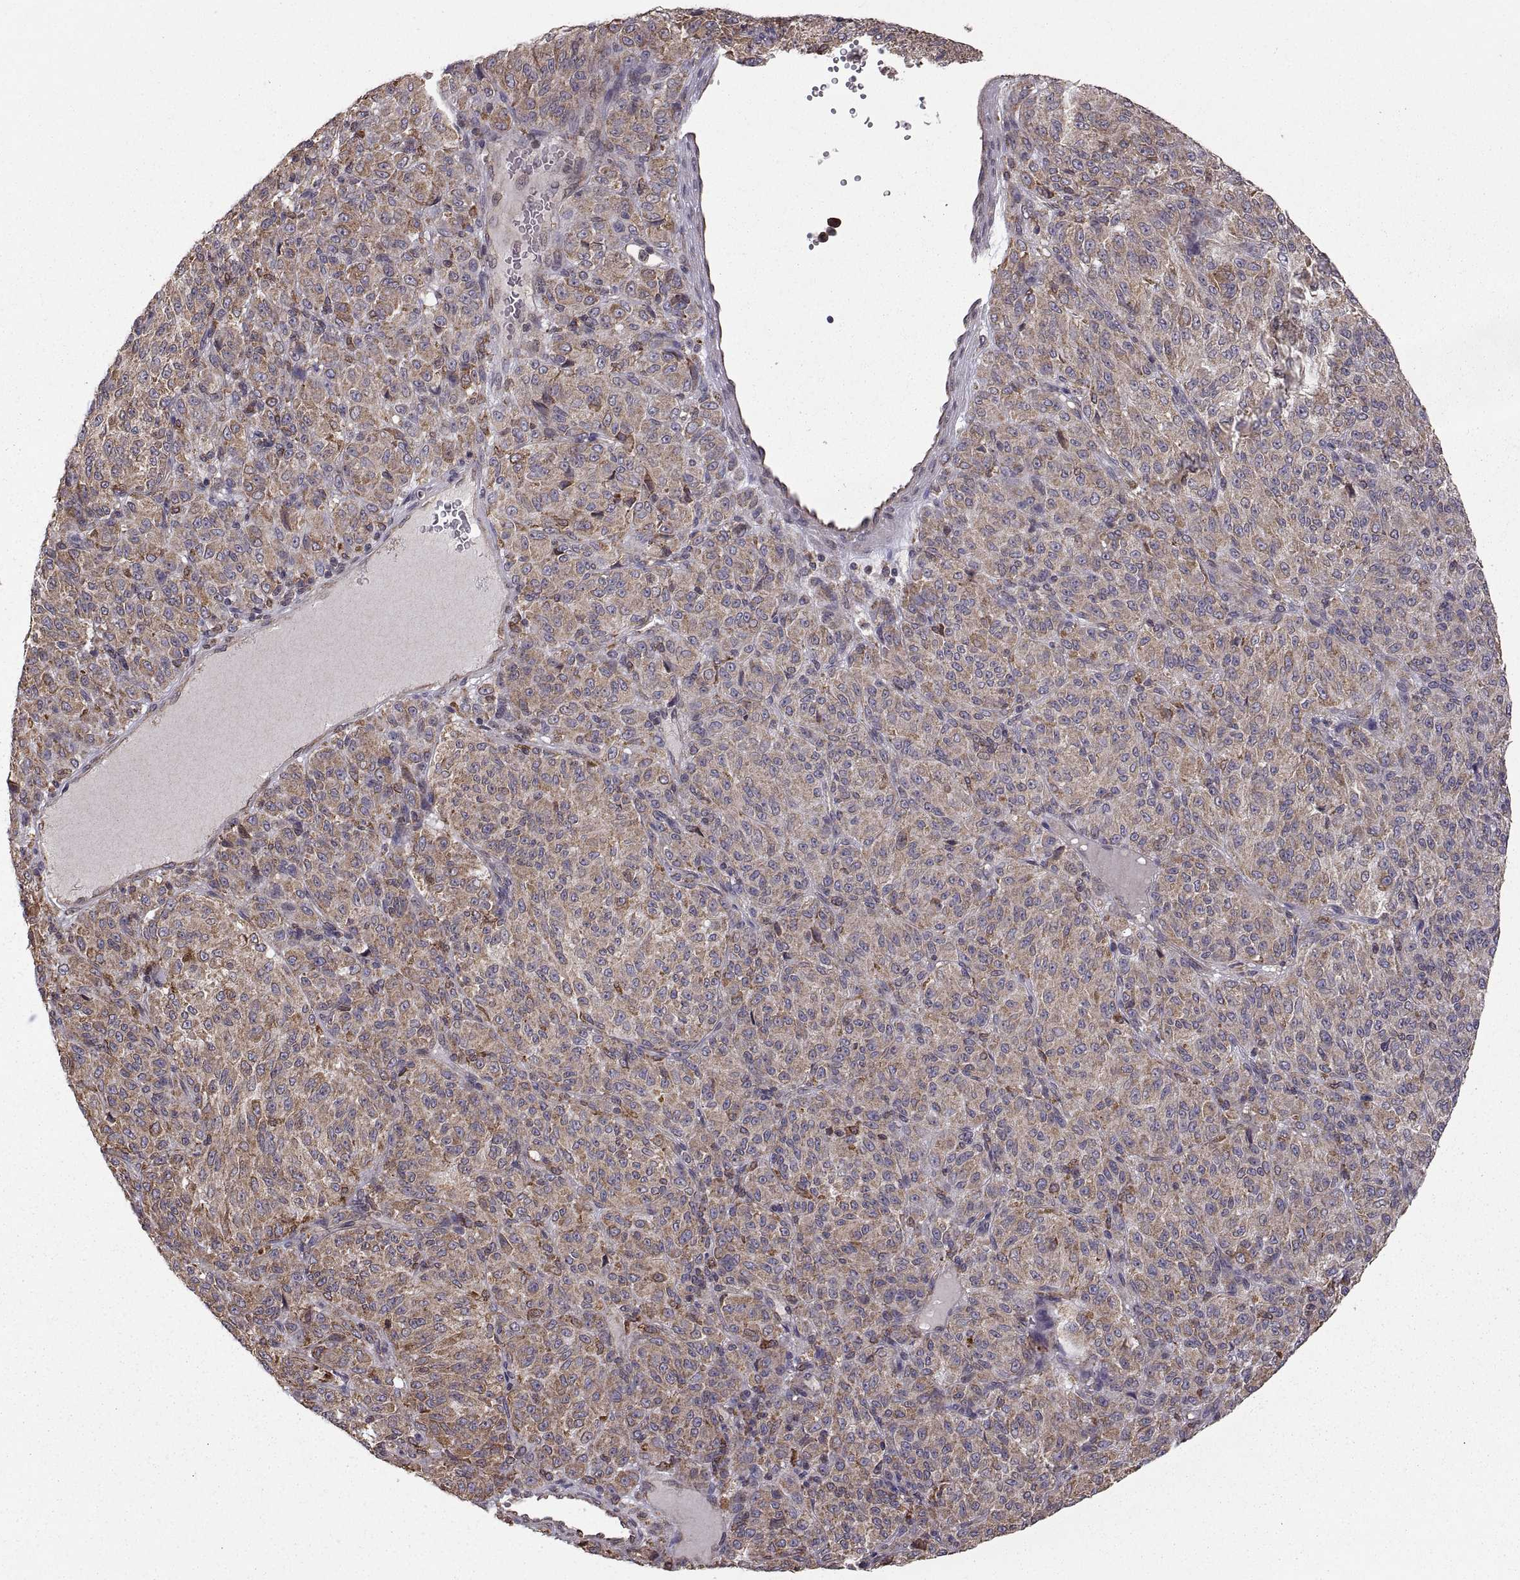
{"staining": {"intensity": "moderate", "quantity": "<25%", "location": "cytoplasmic/membranous"}, "tissue": "melanoma", "cell_type": "Tumor cells", "image_type": "cancer", "snomed": [{"axis": "morphology", "description": "Malignant melanoma, Metastatic site"}, {"axis": "topography", "description": "Brain"}], "caption": "A low amount of moderate cytoplasmic/membranous positivity is present in approximately <25% of tumor cells in malignant melanoma (metastatic site) tissue.", "gene": "PDIA3", "patient": {"sex": "female", "age": 56}}